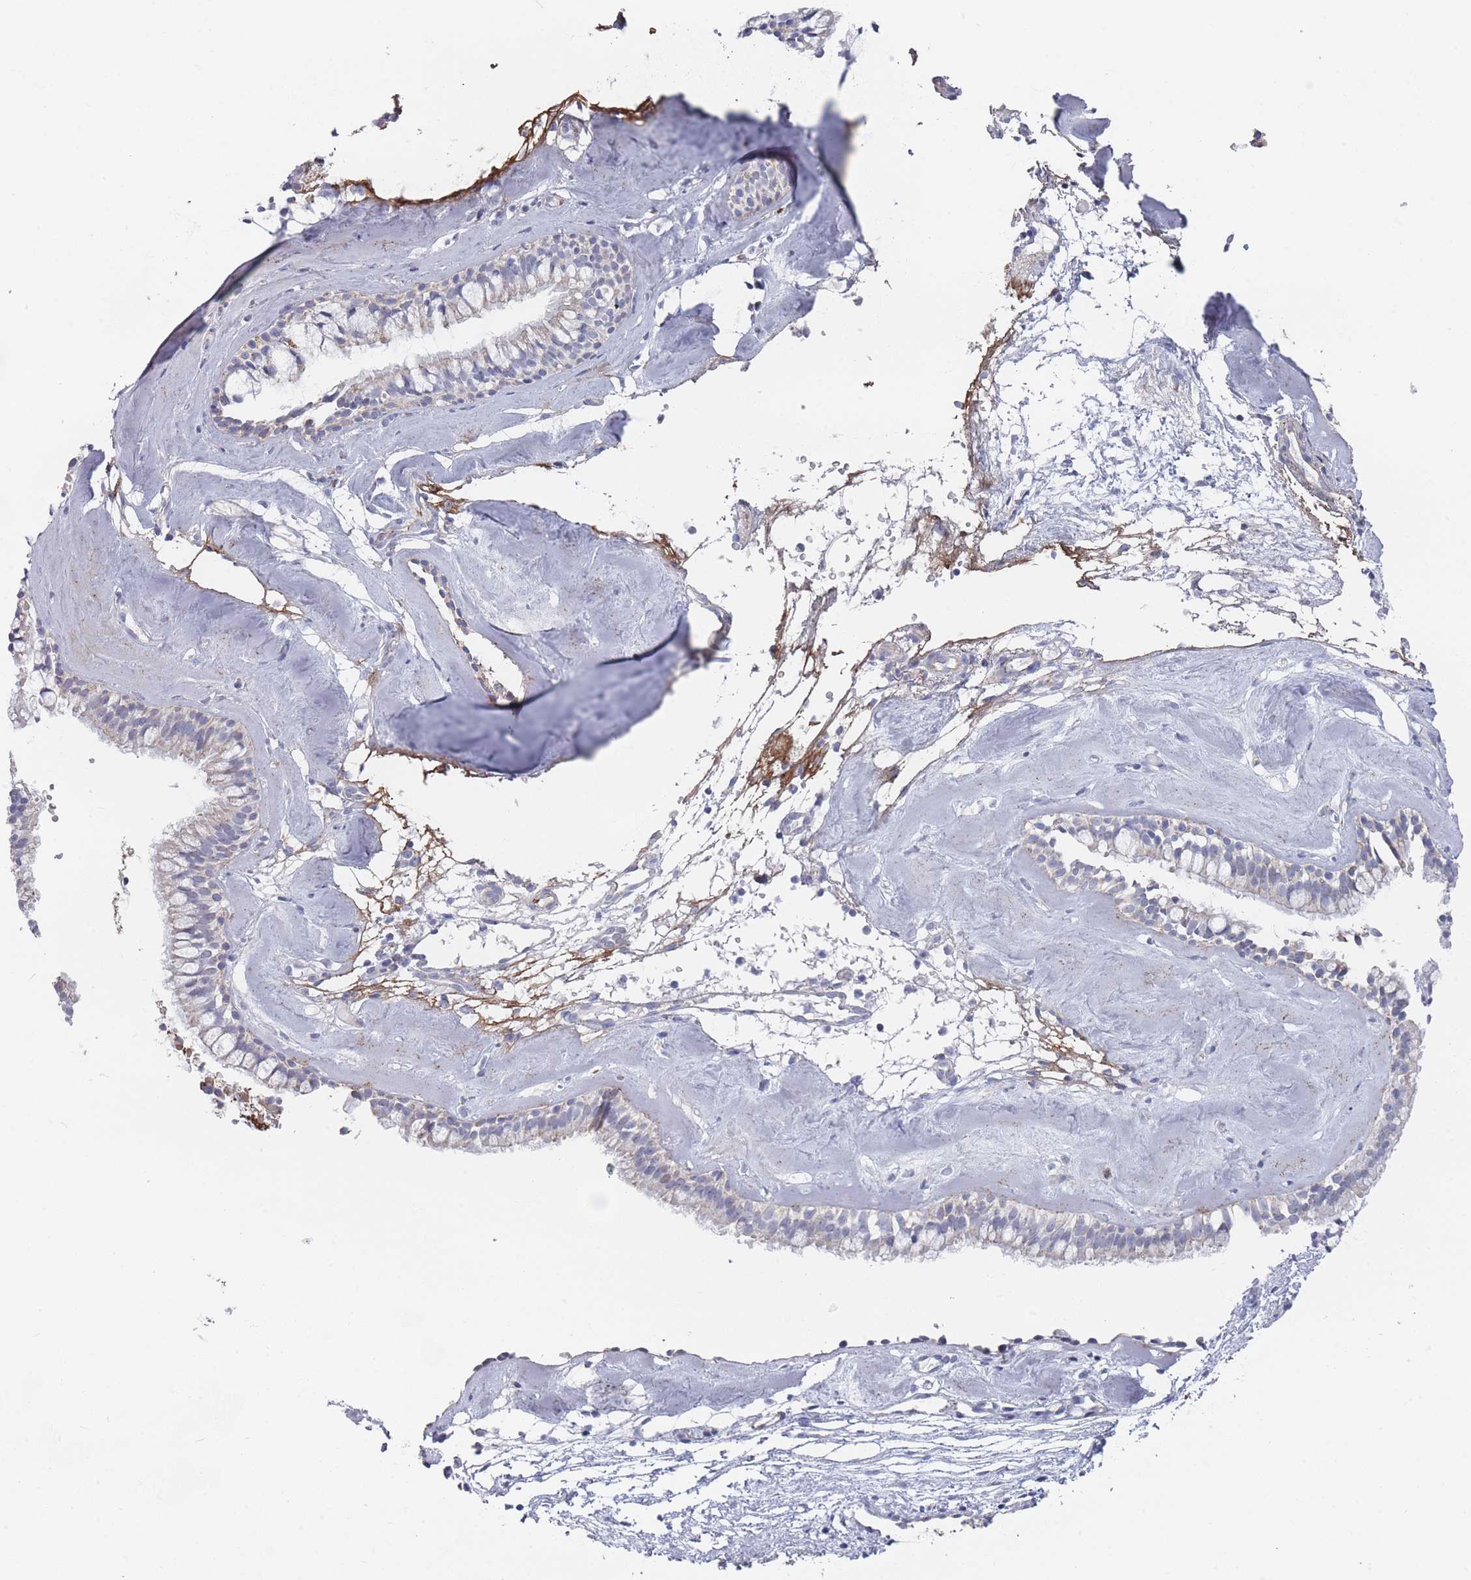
{"staining": {"intensity": "moderate", "quantity": "25%-75%", "location": "cytoplasmic/membranous"}, "tissue": "nasopharynx", "cell_type": "Respiratory epithelial cells", "image_type": "normal", "snomed": [{"axis": "morphology", "description": "Normal tissue, NOS"}, {"axis": "topography", "description": "Nasopharynx"}], "caption": "Immunohistochemical staining of normal human nasopharynx shows moderate cytoplasmic/membranous protein positivity in about 25%-75% of respiratory epithelial cells. Immunohistochemistry stains the protein in brown and the nuclei are stained blue.", "gene": "TRARG1", "patient": {"sex": "male", "age": 65}}